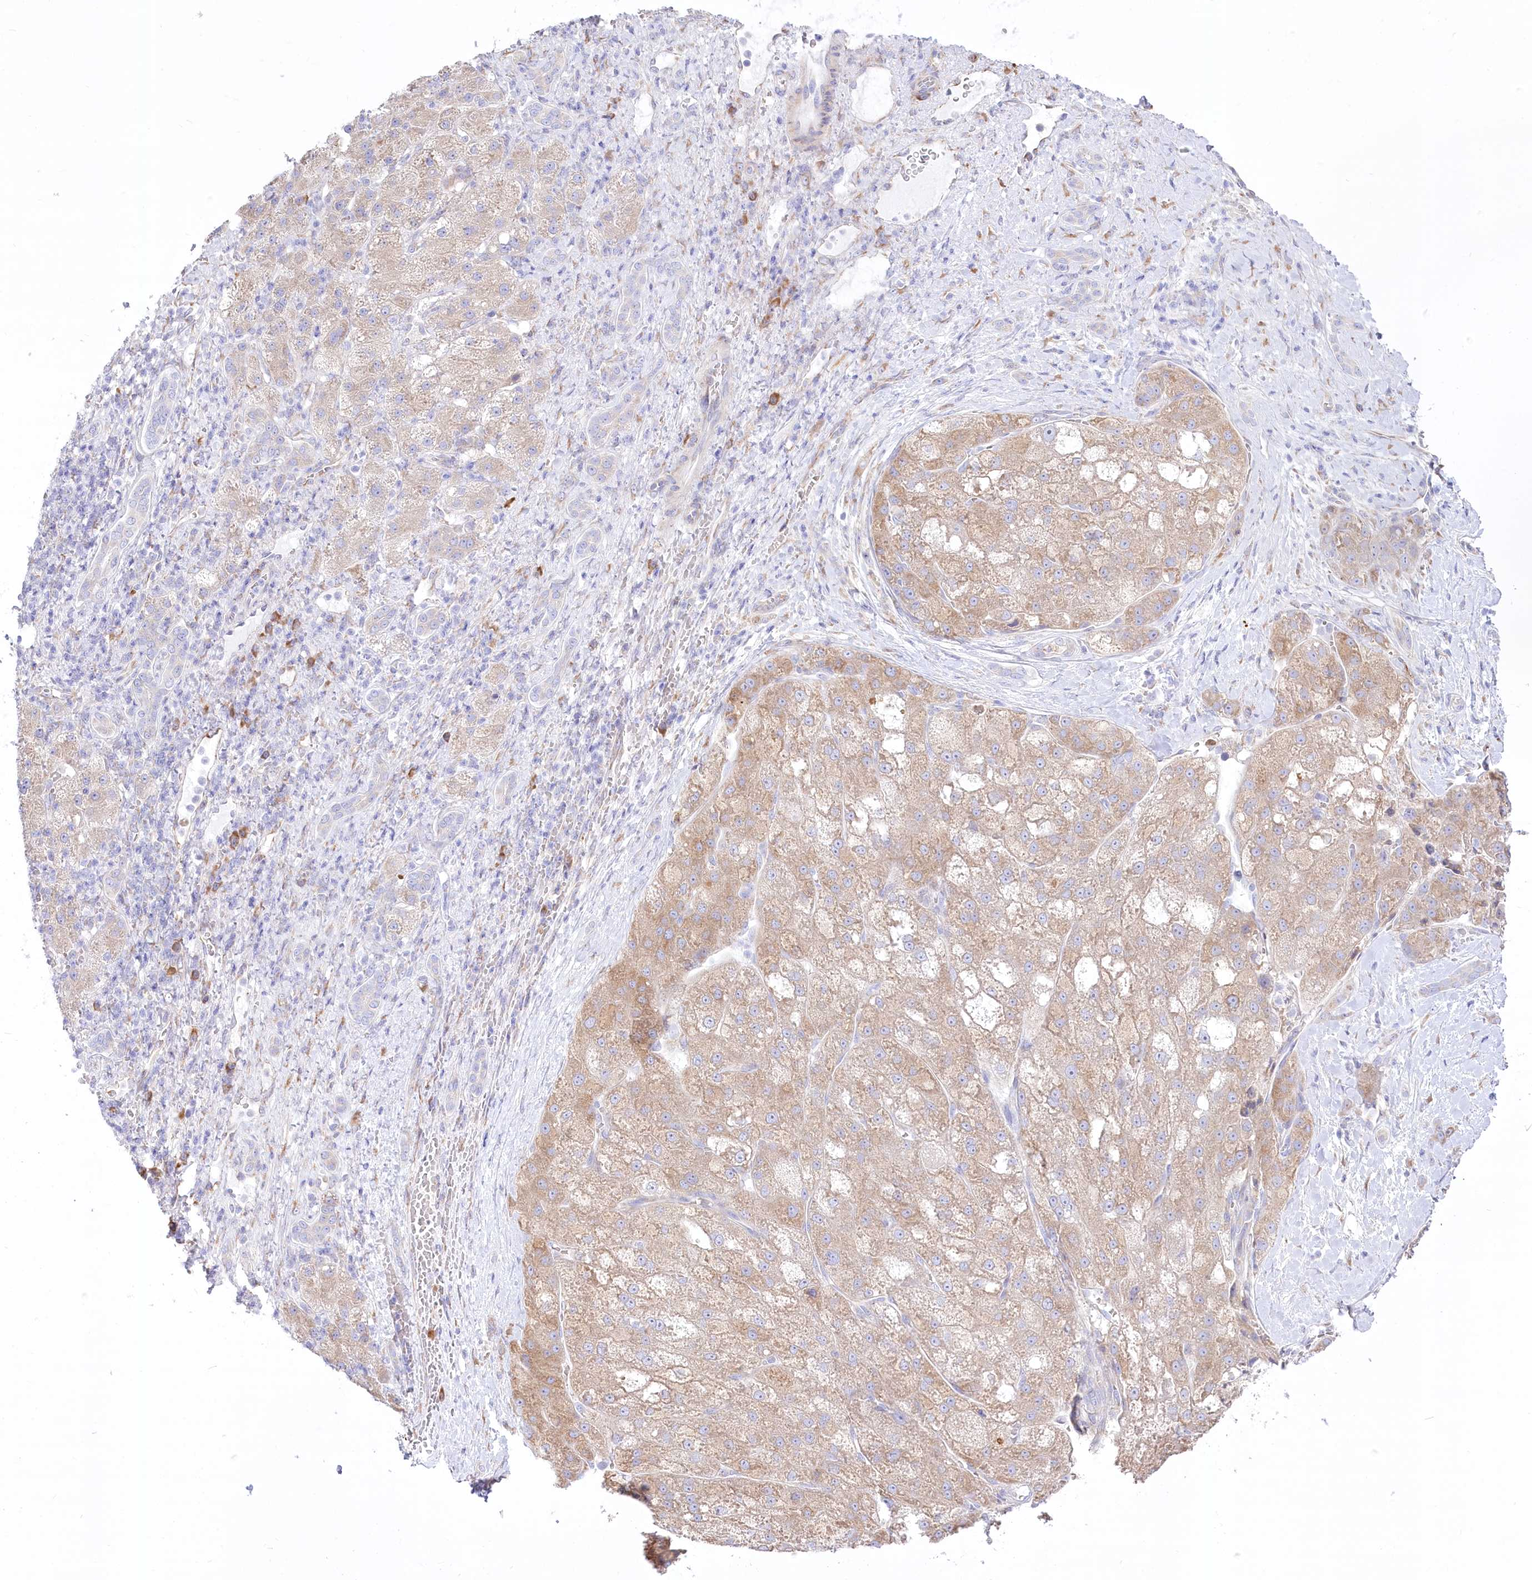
{"staining": {"intensity": "weak", "quantity": ">75%", "location": "cytoplasmic/membranous"}, "tissue": "liver cancer", "cell_type": "Tumor cells", "image_type": "cancer", "snomed": [{"axis": "morphology", "description": "Normal tissue, NOS"}, {"axis": "morphology", "description": "Carcinoma, Hepatocellular, NOS"}, {"axis": "topography", "description": "Liver"}], "caption": "A low amount of weak cytoplasmic/membranous positivity is identified in about >75% of tumor cells in liver cancer tissue.", "gene": "STT3B", "patient": {"sex": "male", "age": 57}}